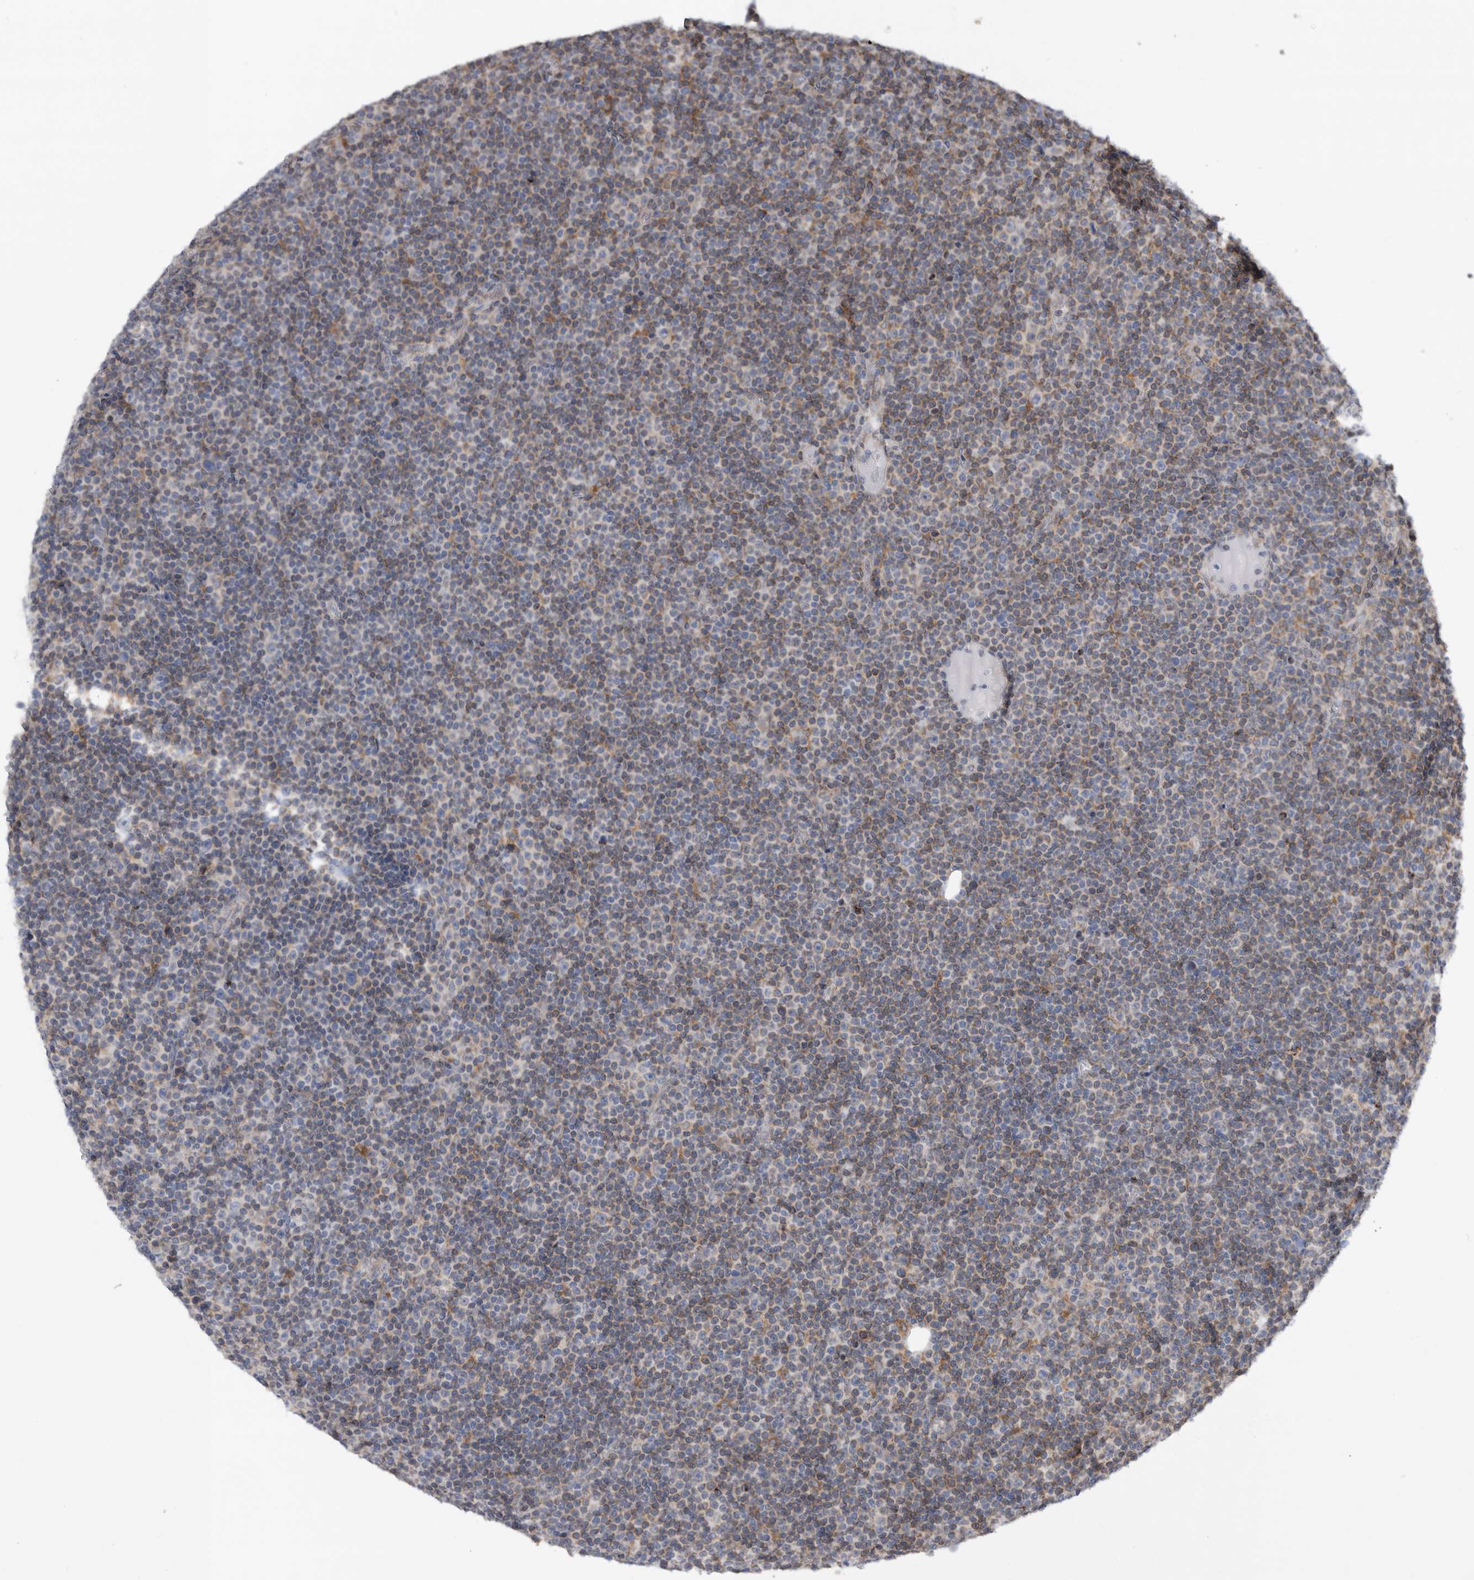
{"staining": {"intensity": "negative", "quantity": "none", "location": "none"}, "tissue": "lymphoma", "cell_type": "Tumor cells", "image_type": "cancer", "snomed": [{"axis": "morphology", "description": "Malignant lymphoma, non-Hodgkin's type, Low grade"}, {"axis": "topography", "description": "Lymph node"}], "caption": "DAB immunohistochemical staining of malignant lymphoma, non-Hodgkin's type (low-grade) demonstrates no significant staining in tumor cells. Brightfield microscopy of IHC stained with DAB (brown) and hematoxylin (blue), captured at high magnification.", "gene": "GANAB", "patient": {"sex": "female", "age": 67}}